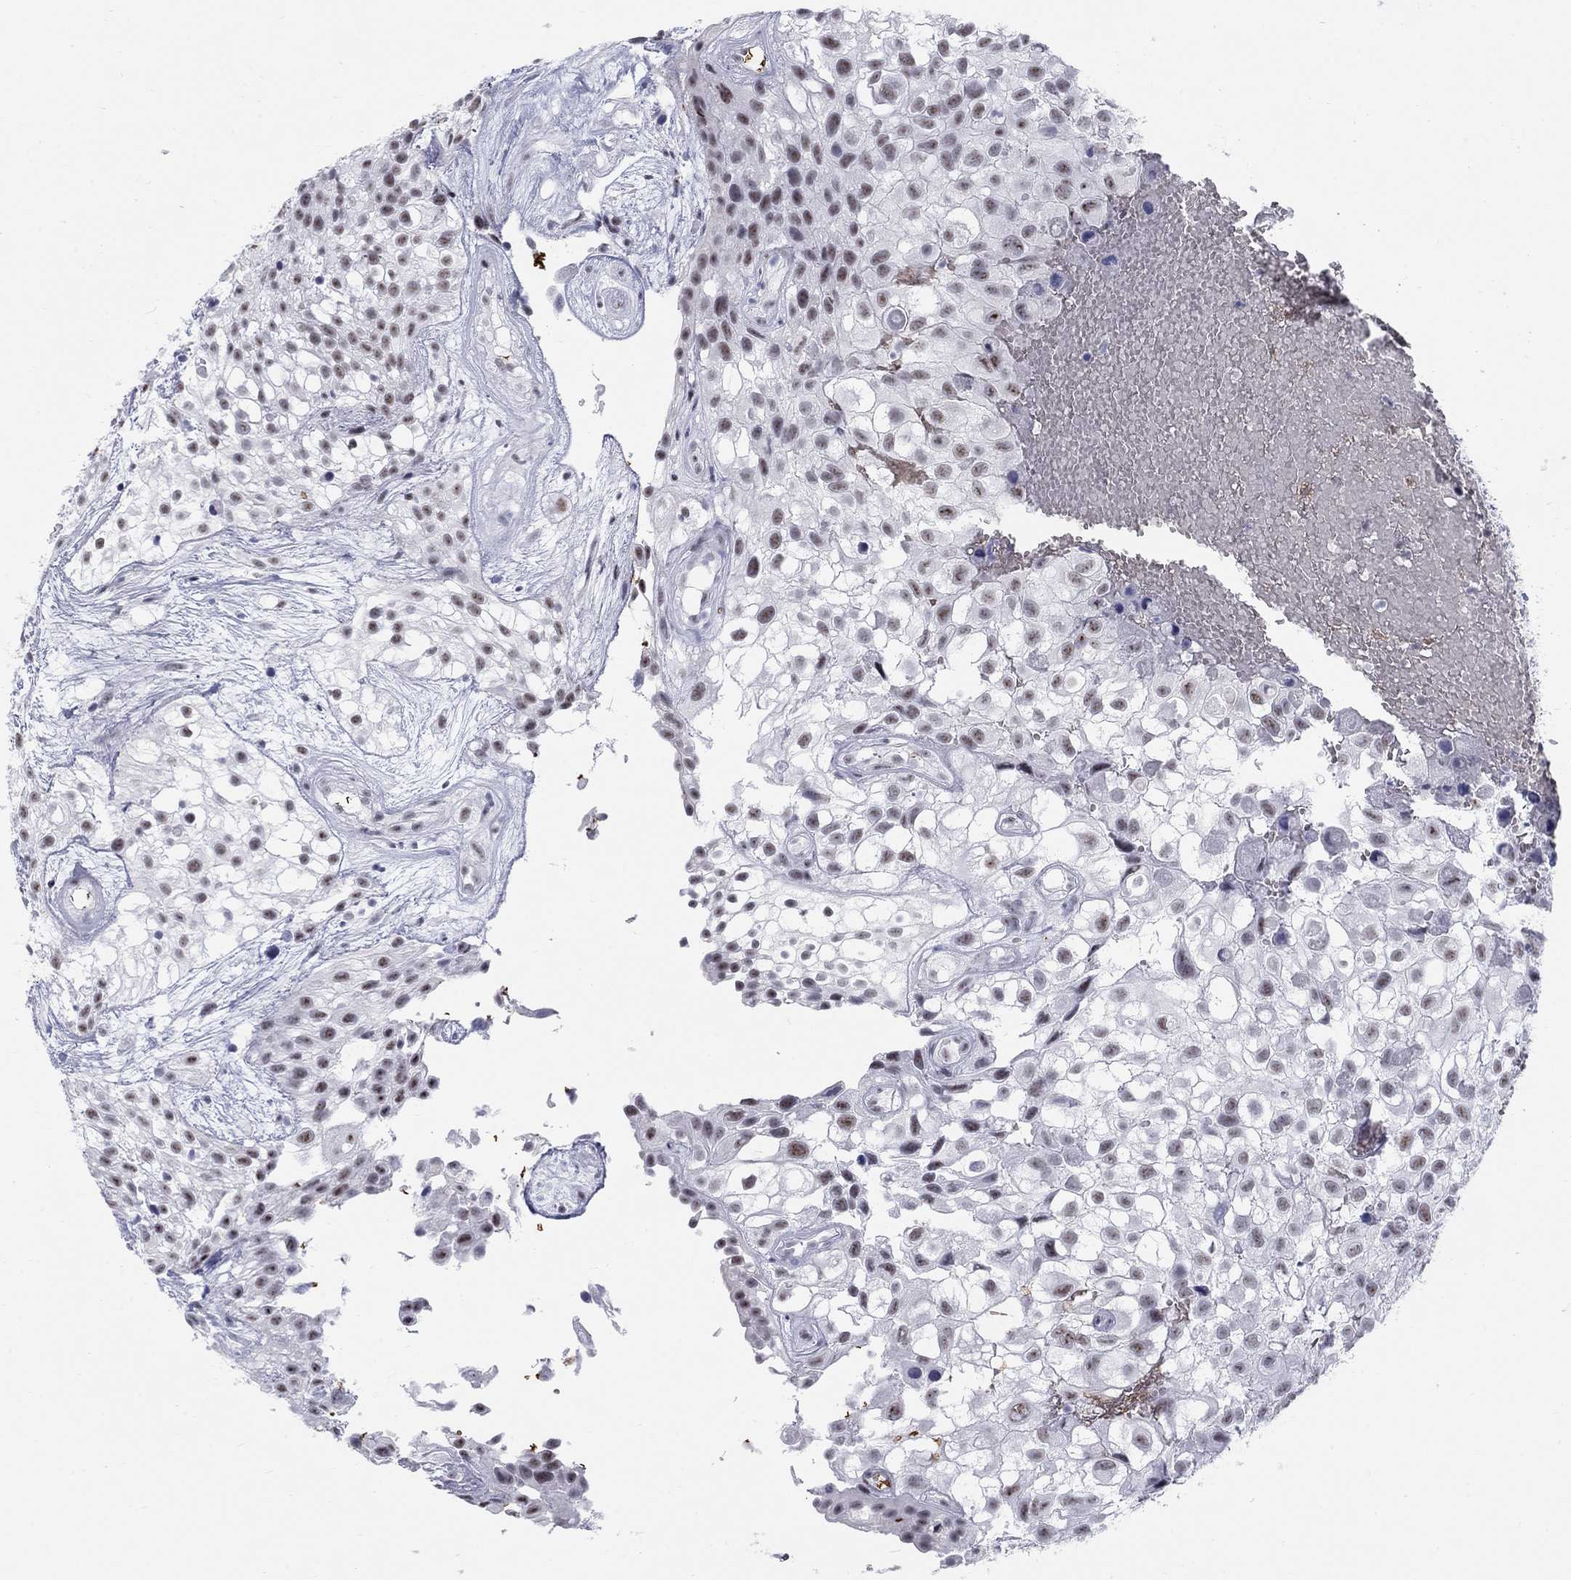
{"staining": {"intensity": "weak", "quantity": "25%-75%", "location": "nuclear"}, "tissue": "urothelial cancer", "cell_type": "Tumor cells", "image_type": "cancer", "snomed": [{"axis": "morphology", "description": "Urothelial carcinoma, High grade"}, {"axis": "topography", "description": "Urinary bladder"}], "caption": "IHC (DAB) staining of high-grade urothelial carcinoma displays weak nuclear protein staining in about 25%-75% of tumor cells.", "gene": "DMTN", "patient": {"sex": "male", "age": 56}}